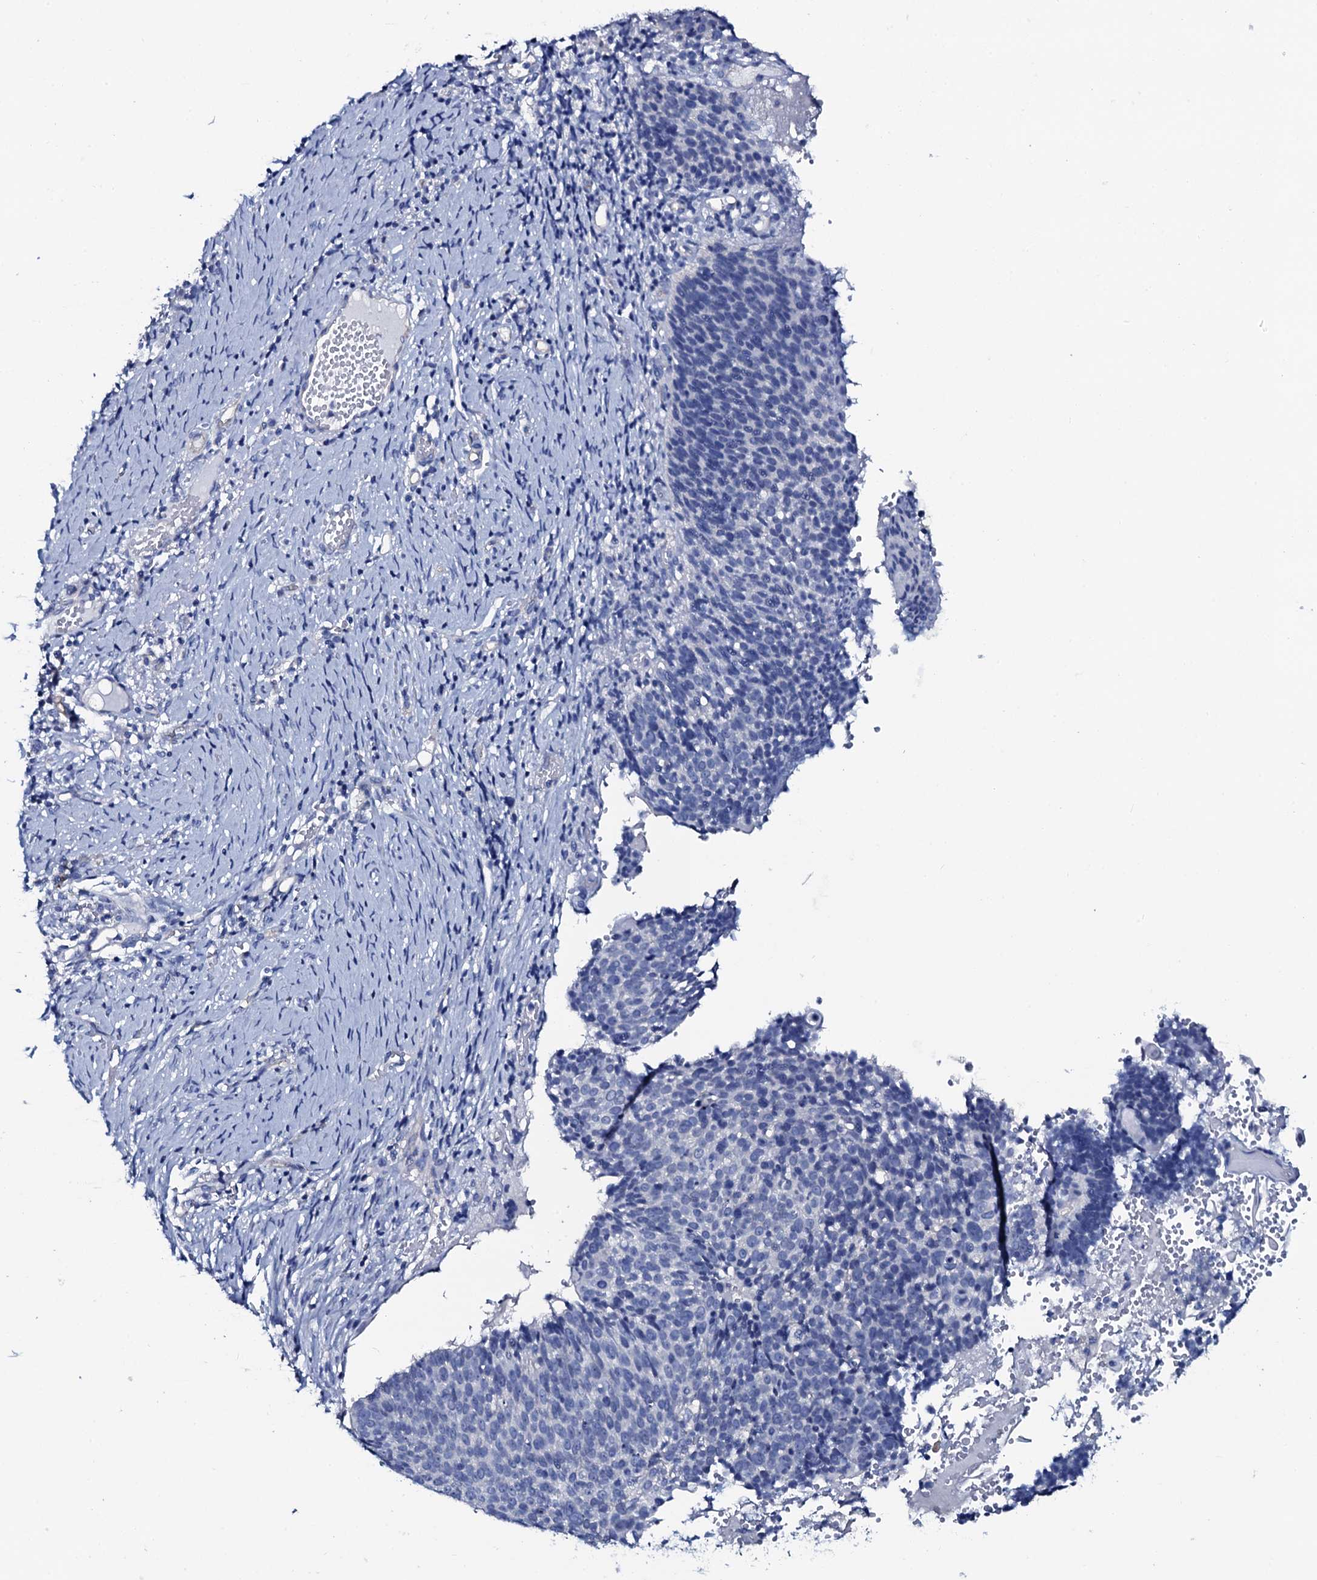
{"staining": {"intensity": "negative", "quantity": "none", "location": "none"}, "tissue": "cervical cancer", "cell_type": "Tumor cells", "image_type": "cancer", "snomed": [{"axis": "morphology", "description": "Normal tissue, NOS"}, {"axis": "morphology", "description": "Squamous cell carcinoma, NOS"}, {"axis": "topography", "description": "Cervix"}], "caption": "Immunohistochemistry (IHC) micrograph of human squamous cell carcinoma (cervical) stained for a protein (brown), which demonstrates no positivity in tumor cells.", "gene": "GYS2", "patient": {"sex": "female", "age": 39}}